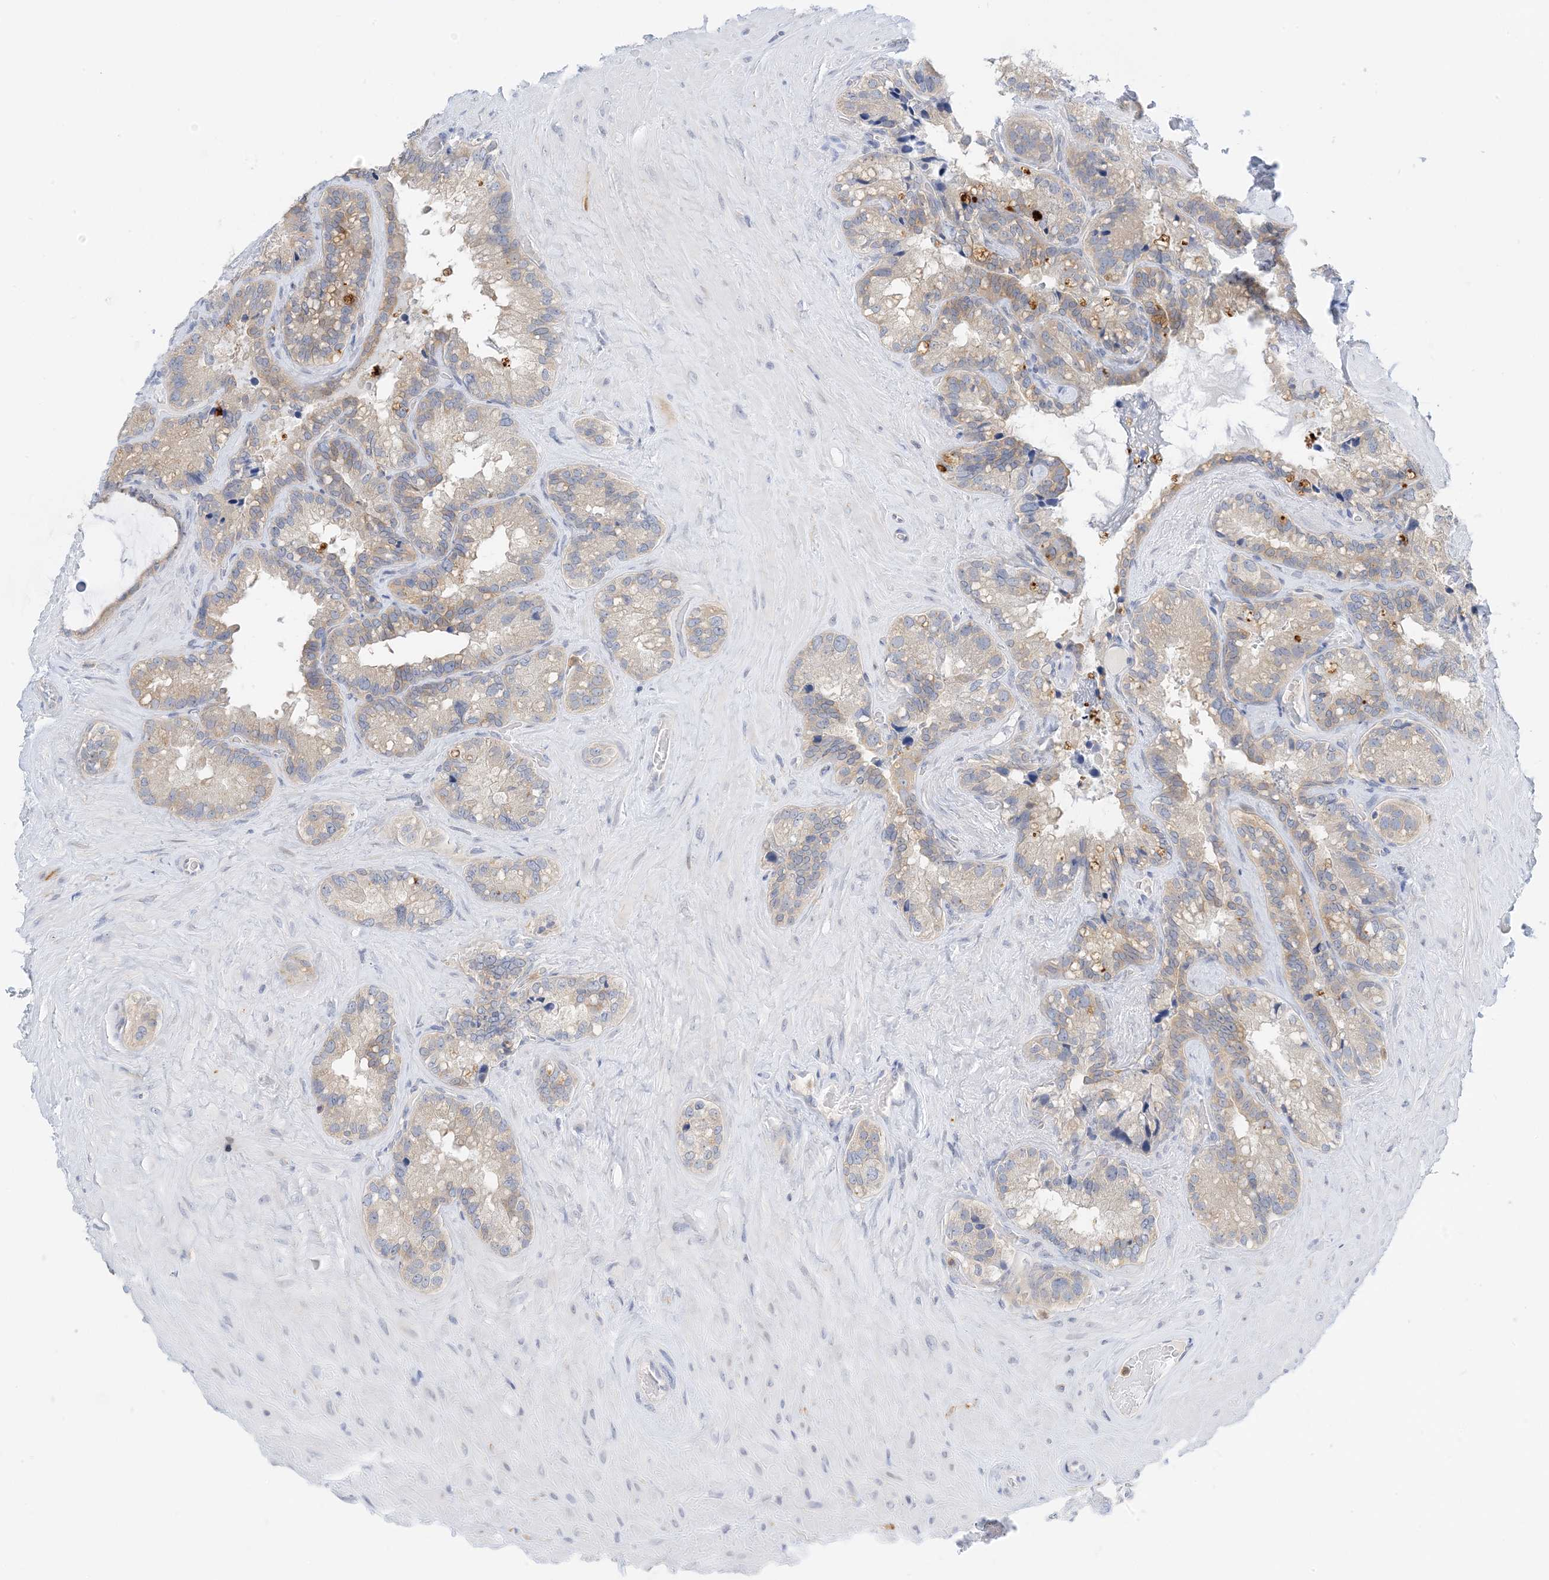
{"staining": {"intensity": "negative", "quantity": "none", "location": "none"}, "tissue": "seminal vesicle", "cell_type": "Glandular cells", "image_type": "normal", "snomed": [{"axis": "morphology", "description": "Normal tissue, NOS"}, {"axis": "topography", "description": "Prostate"}, {"axis": "topography", "description": "Seminal veicle"}], "caption": "This is an immunohistochemistry (IHC) micrograph of unremarkable human seminal vesicle. There is no staining in glandular cells.", "gene": "KIFBP", "patient": {"sex": "male", "age": 68}}